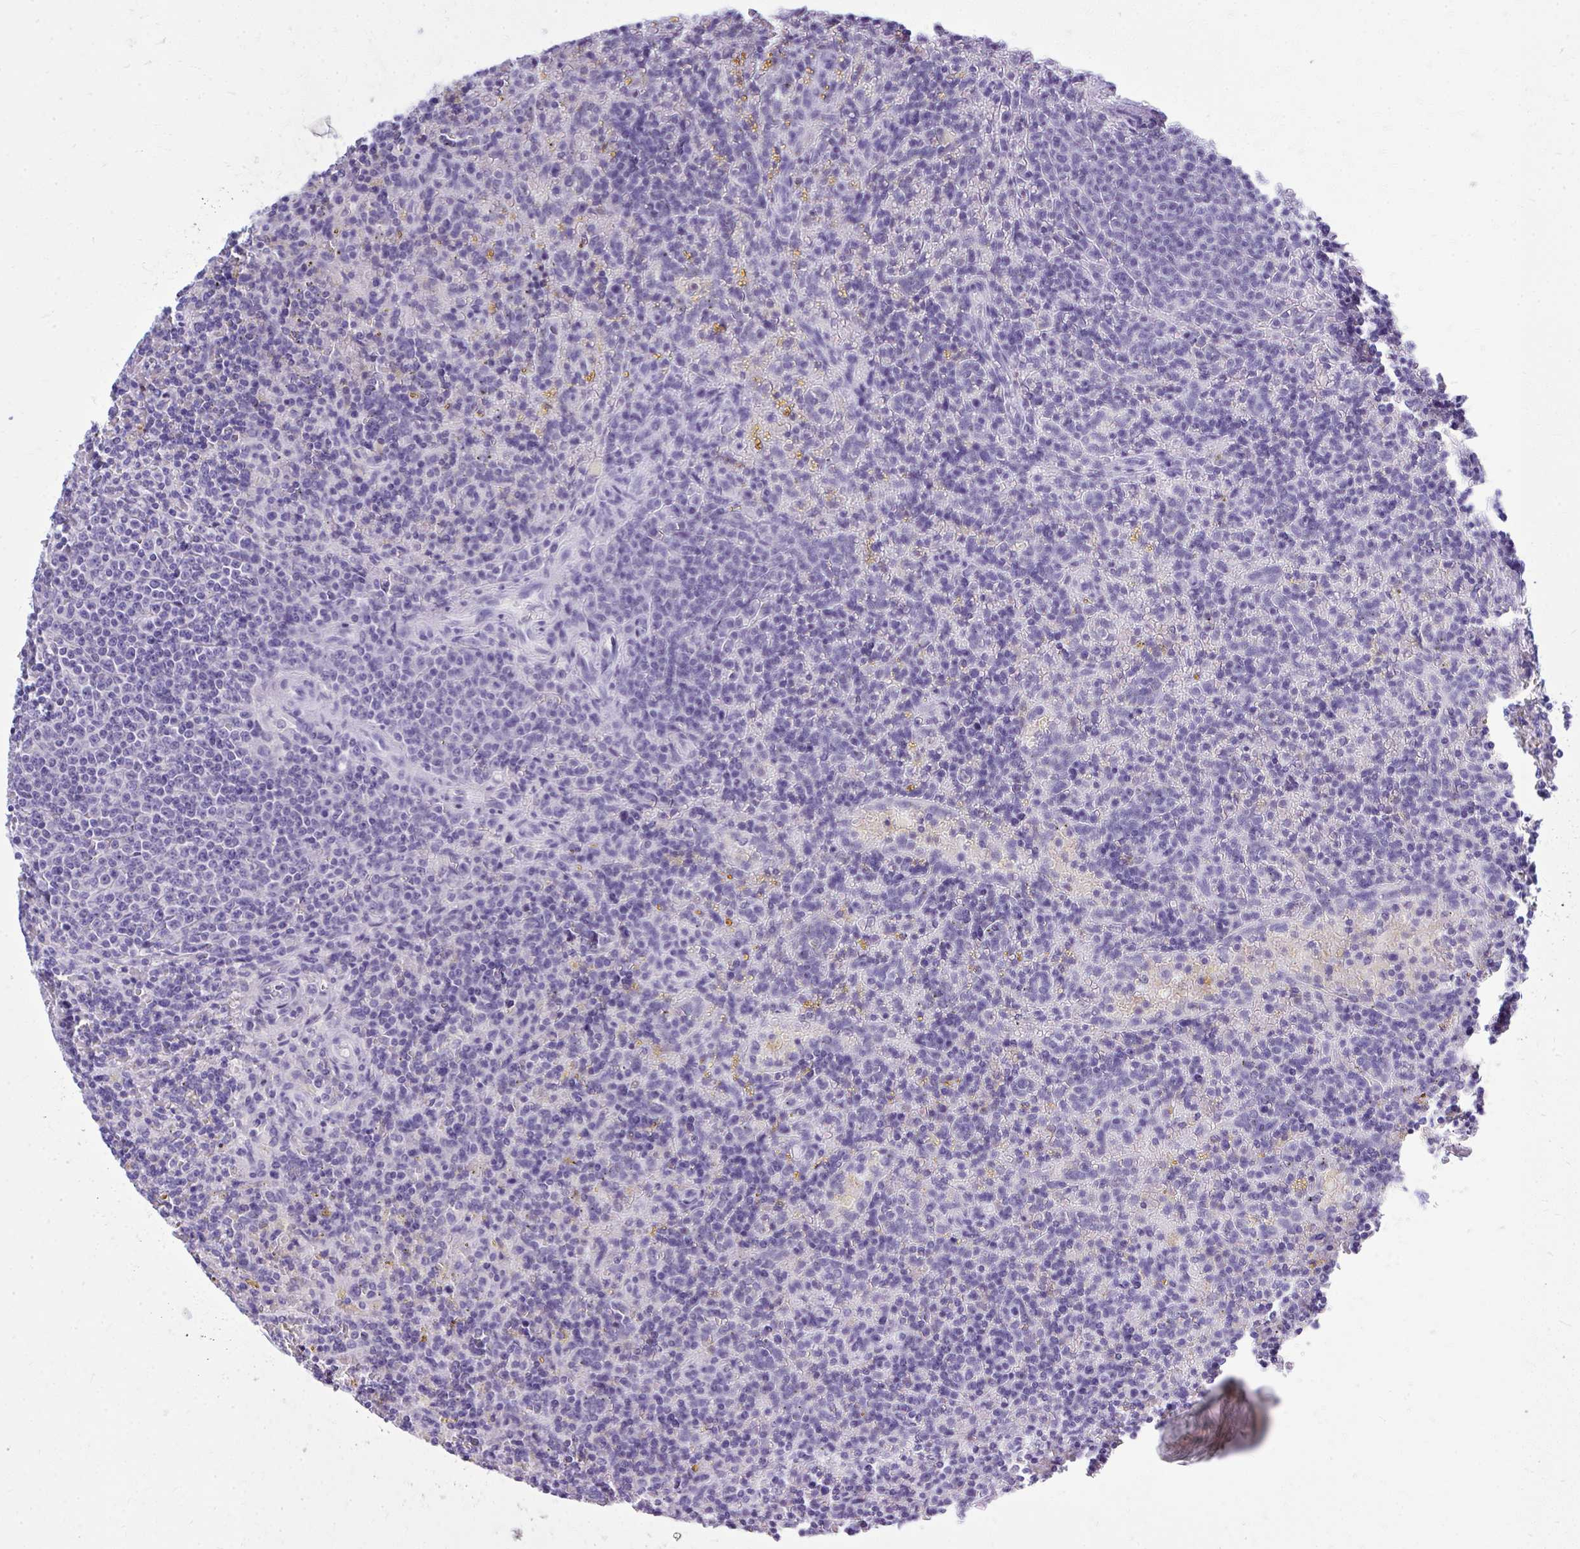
{"staining": {"intensity": "negative", "quantity": "none", "location": "none"}, "tissue": "lymphoma", "cell_type": "Tumor cells", "image_type": "cancer", "snomed": [{"axis": "morphology", "description": "Malignant lymphoma, non-Hodgkin's type, Low grade"}, {"axis": "topography", "description": "Spleen"}], "caption": "Tumor cells are negative for brown protein staining in lymphoma.", "gene": "PSD", "patient": {"sex": "male", "age": 67}}